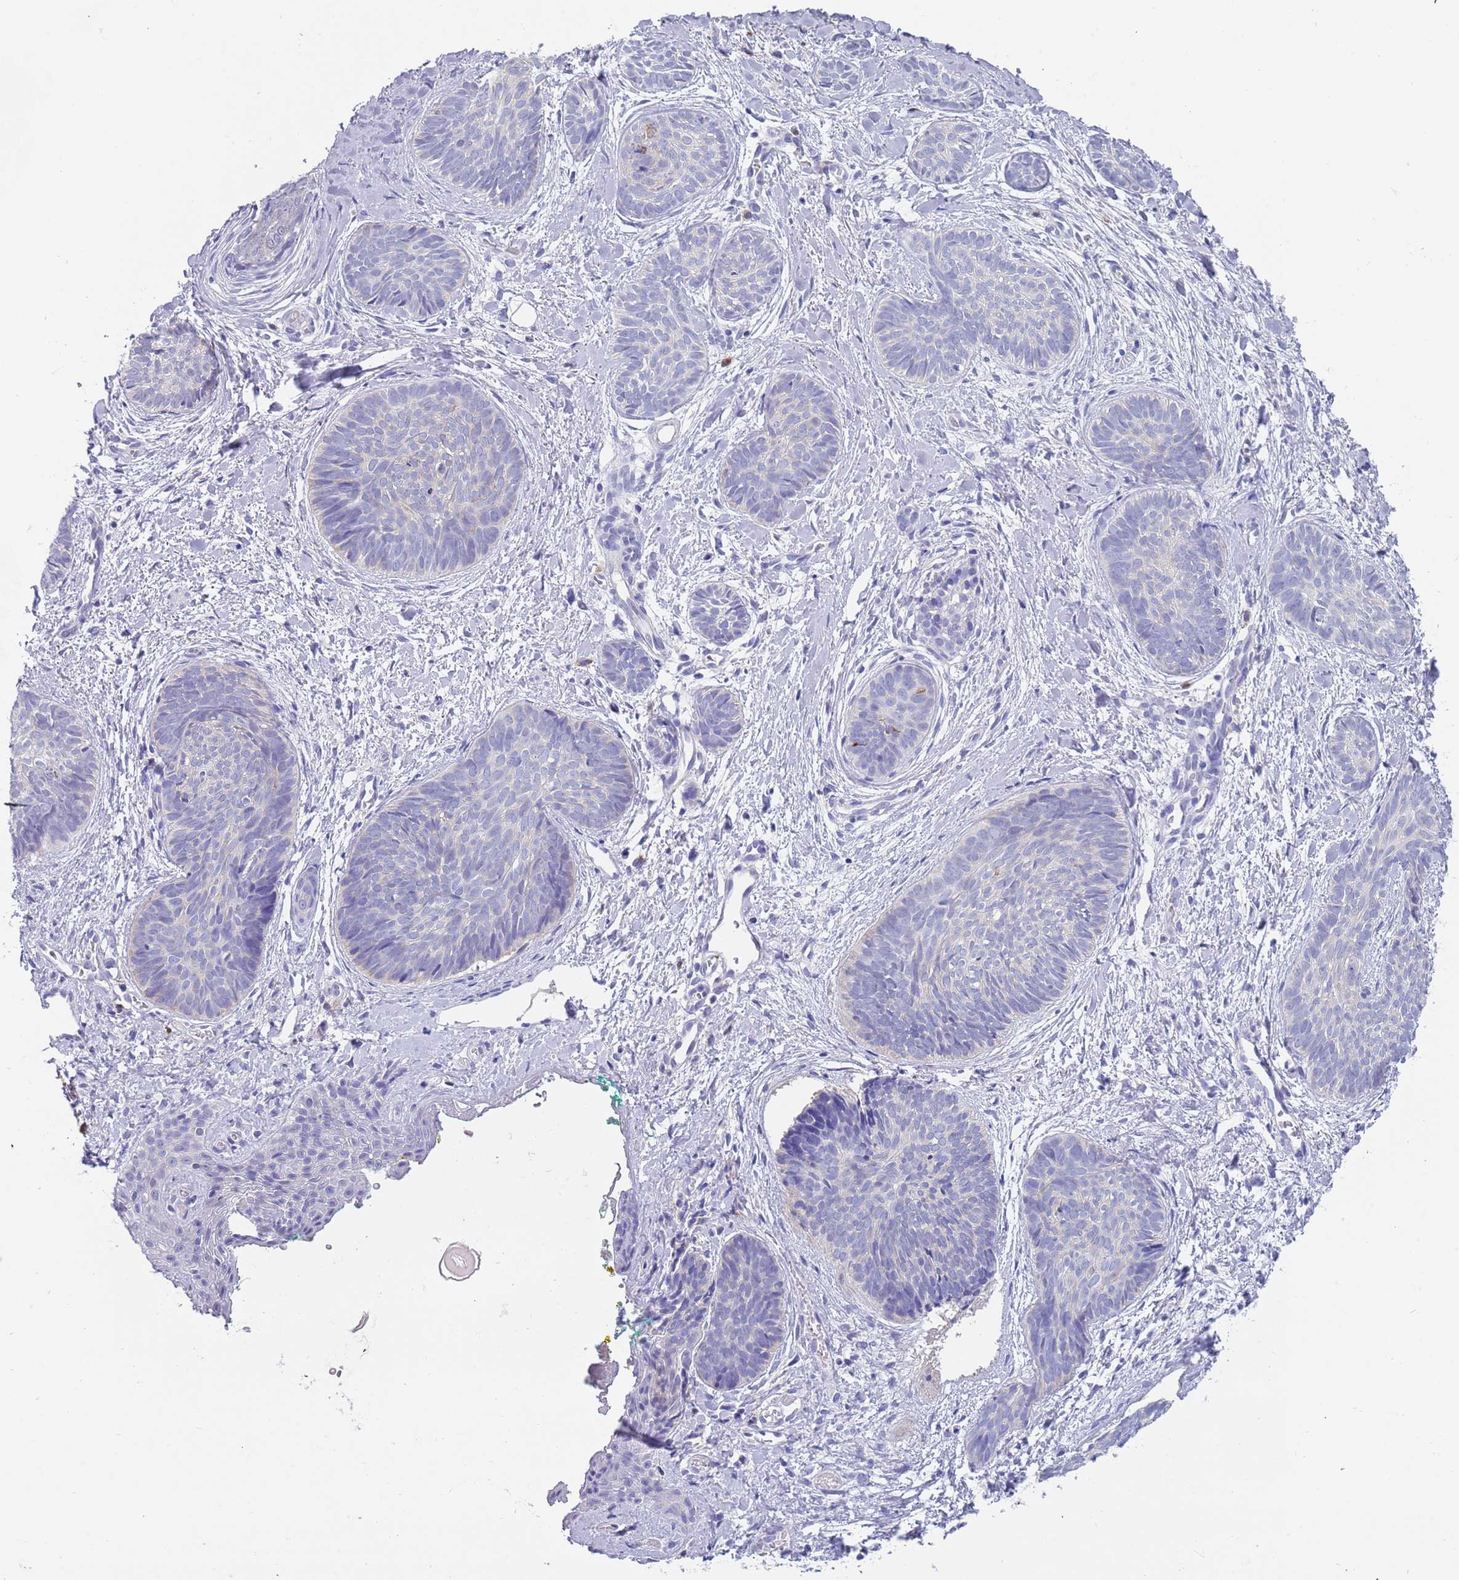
{"staining": {"intensity": "negative", "quantity": "none", "location": "none"}, "tissue": "skin cancer", "cell_type": "Tumor cells", "image_type": "cancer", "snomed": [{"axis": "morphology", "description": "Basal cell carcinoma"}, {"axis": "topography", "description": "Skin"}], "caption": "High magnification brightfield microscopy of skin cancer stained with DAB (brown) and counterstained with hematoxylin (blue): tumor cells show no significant staining.", "gene": "TYW1", "patient": {"sex": "female", "age": 81}}